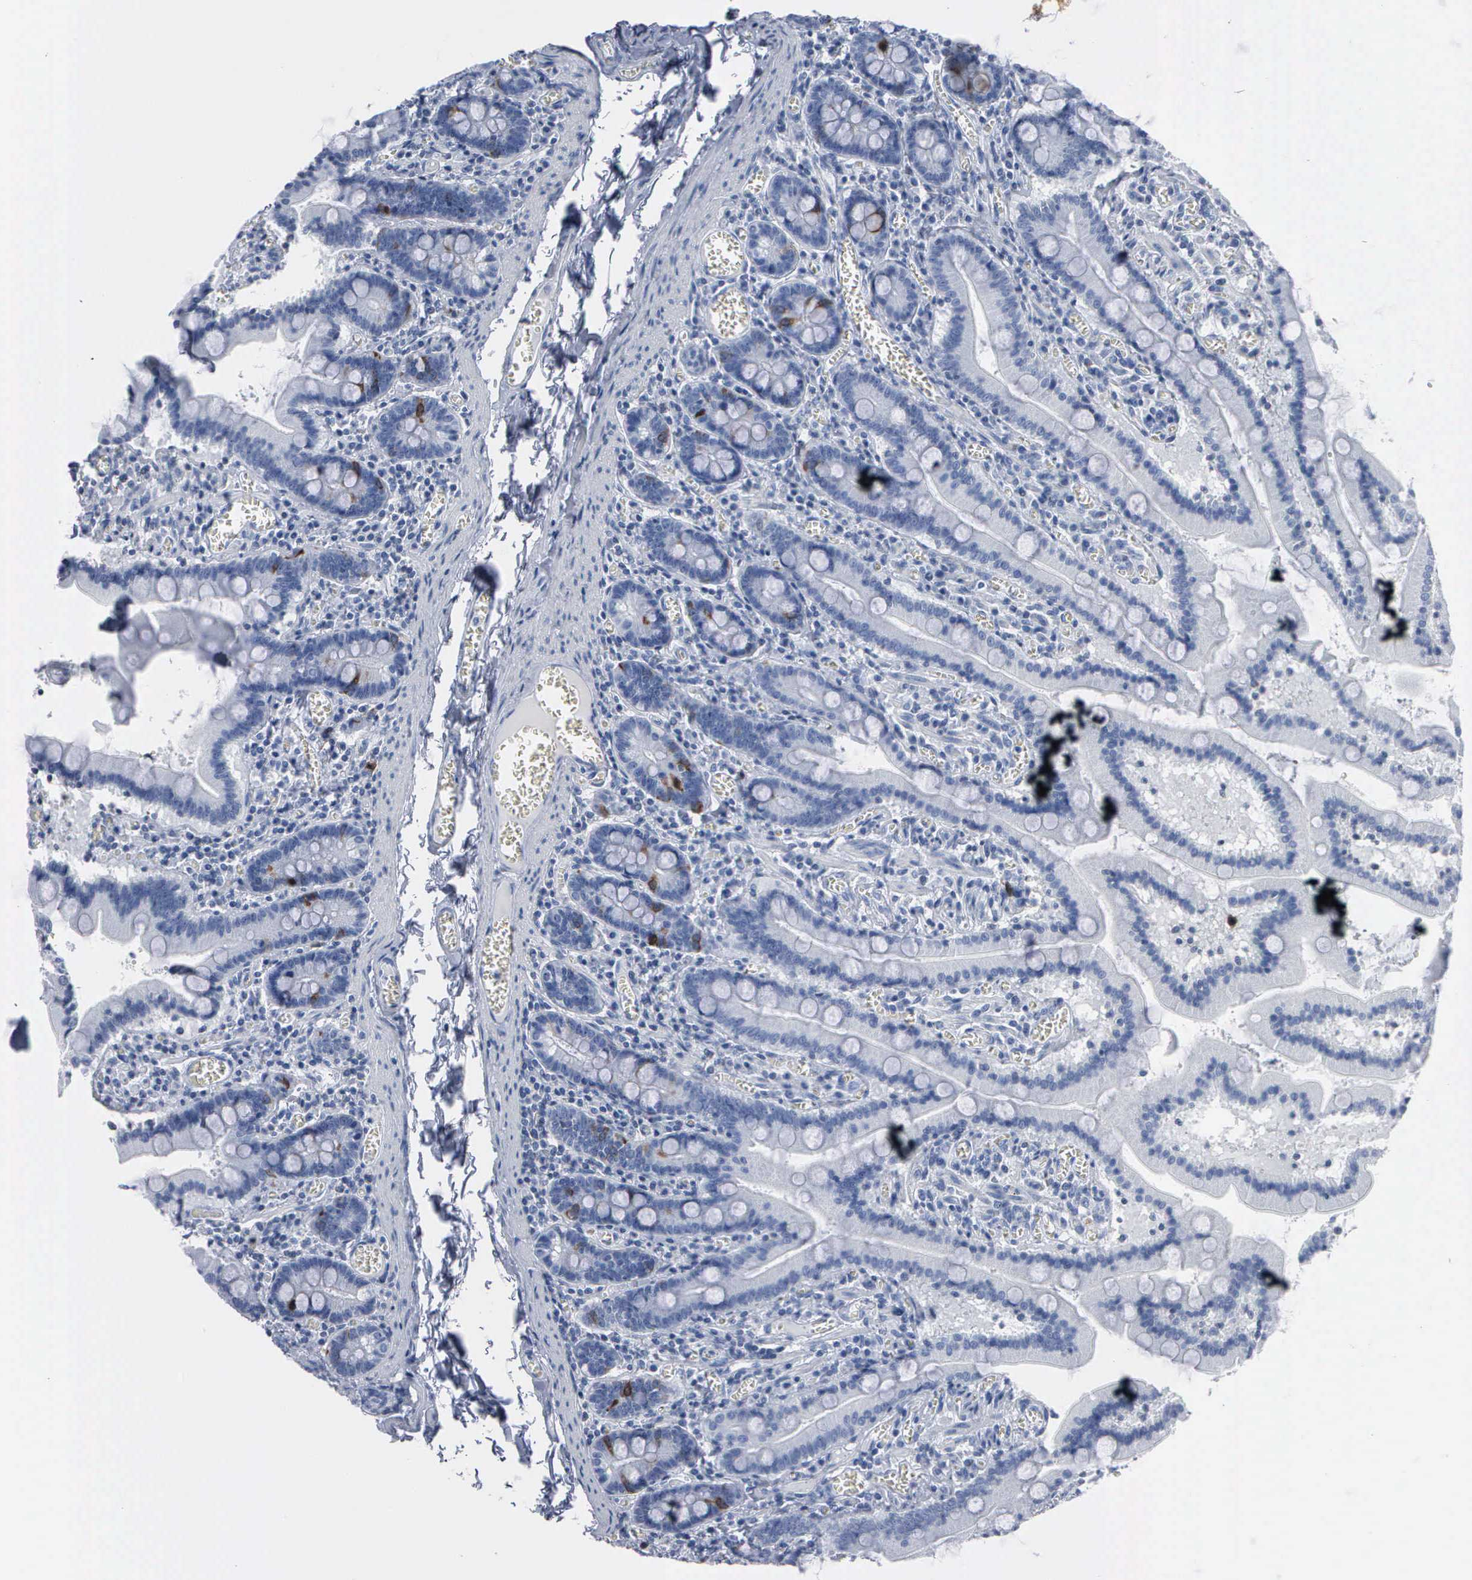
{"staining": {"intensity": "moderate", "quantity": "<25%", "location": "cytoplasmic/membranous,nuclear"}, "tissue": "small intestine", "cell_type": "Glandular cells", "image_type": "normal", "snomed": [{"axis": "morphology", "description": "Normal tissue, NOS"}, {"axis": "topography", "description": "Small intestine"}], "caption": "An IHC image of normal tissue is shown. Protein staining in brown shows moderate cytoplasmic/membranous,nuclear positivity in small intestine within glandular cells. (DAB IHC, brown staining for protein, blue staining for nuclei).", "gene": "CCNB1", "patient": {"sex": "male", "age": 59}}